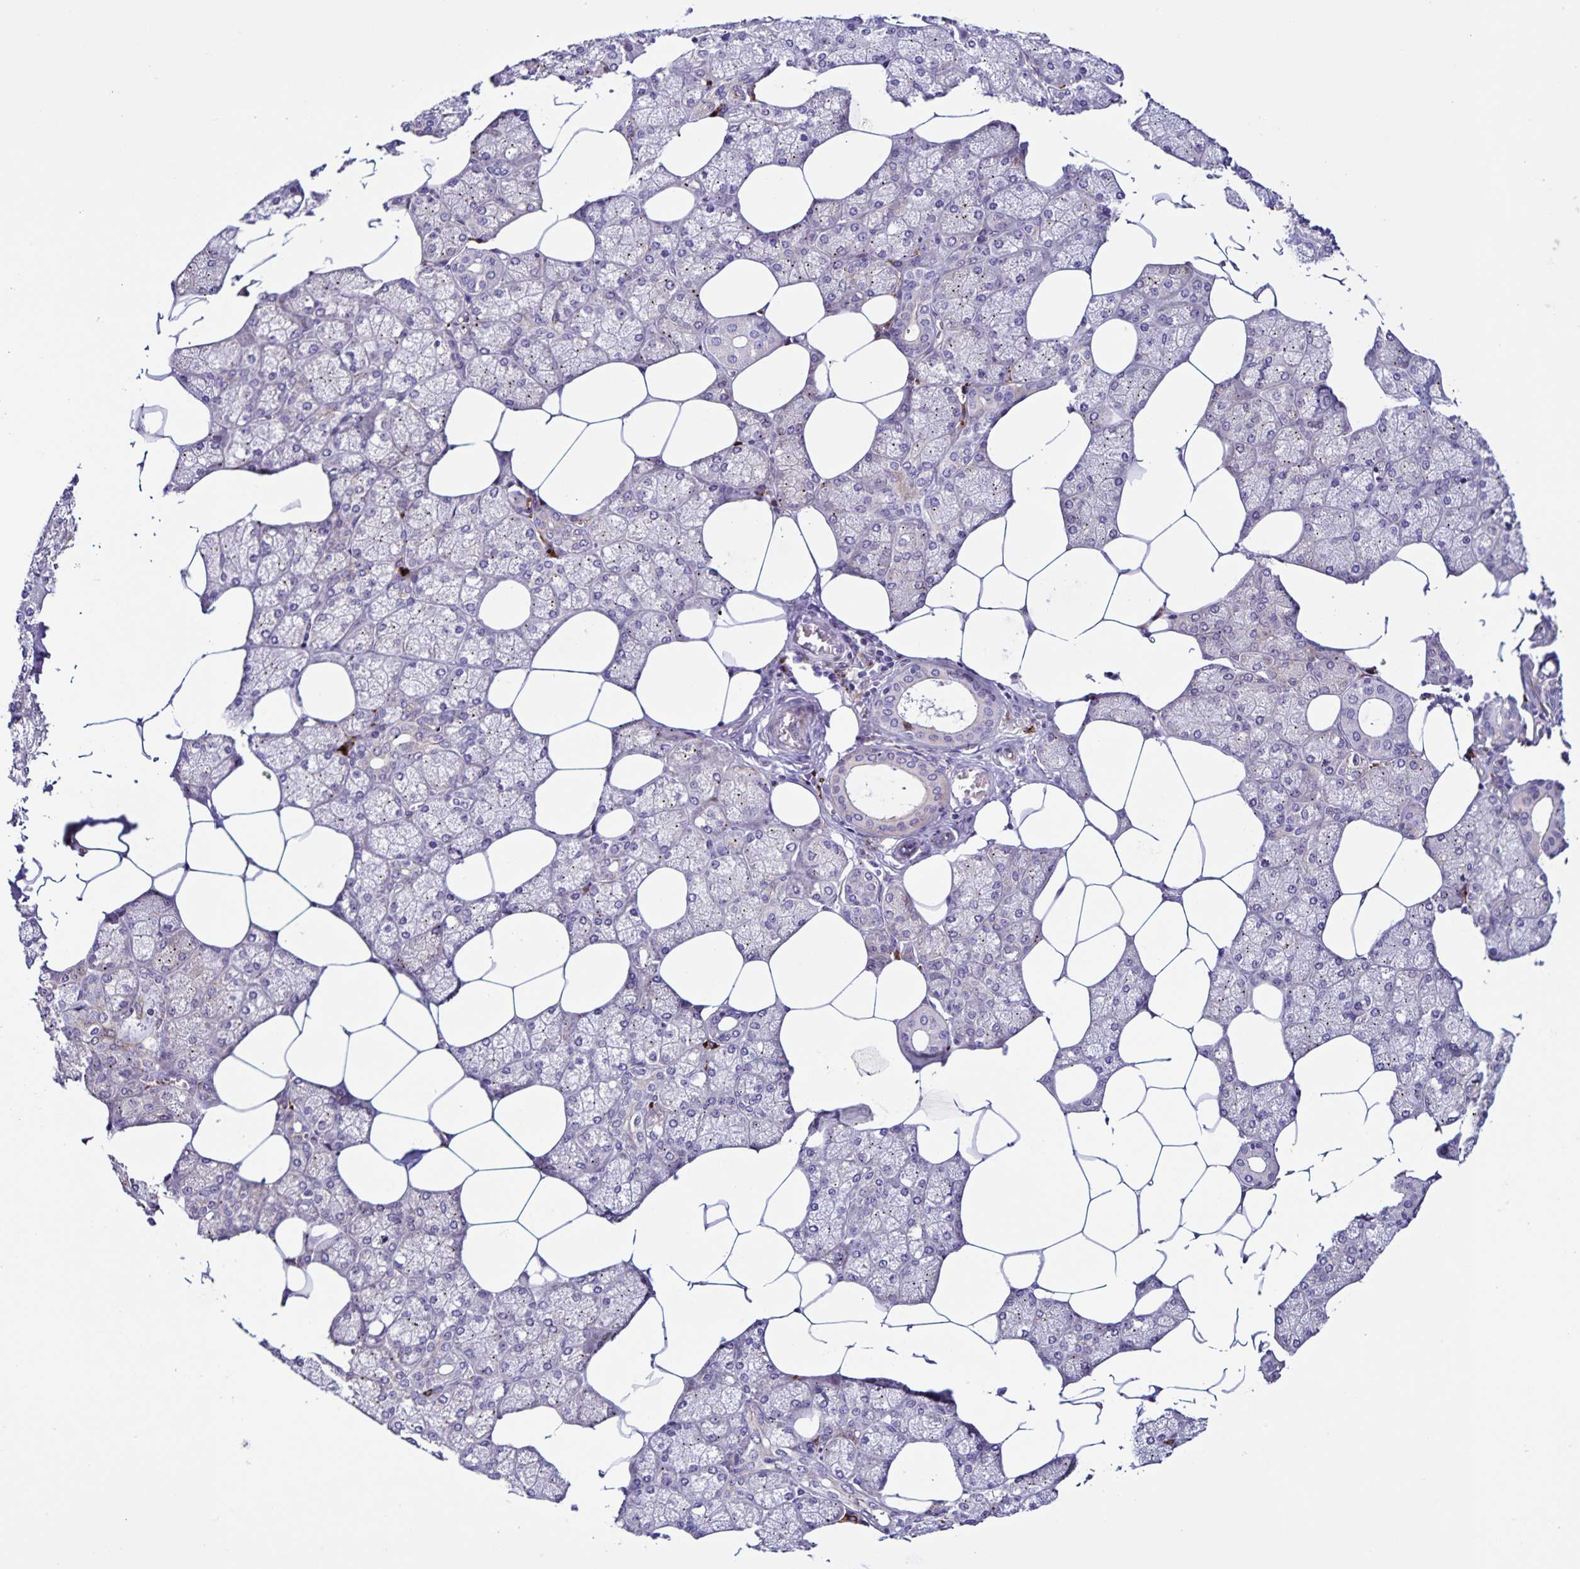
{"staining": {"intensity": "strong", "quantity": "<25%", "location": "cytoplasmic/membranous"}, "tissue": "salivary gland", "cell_type": "Glandular cells", "image_type": "normal", "snomed": [{"axis": "morphology", "description": "Normal tissue, NOS"}, {"axis": "topography", "description": "Salivary gland"}], "caption": "Salivary gland stained for a protein exhibits strong cytoplasmic/membranous positivity in glandular cells. The protein is stained brown, and the nuclei are stained in blue (DAB IHC with brightfield microscopy, high magnification).", "gene": "OSBPL5", "patient": {"sex": "female", "age": 43}}